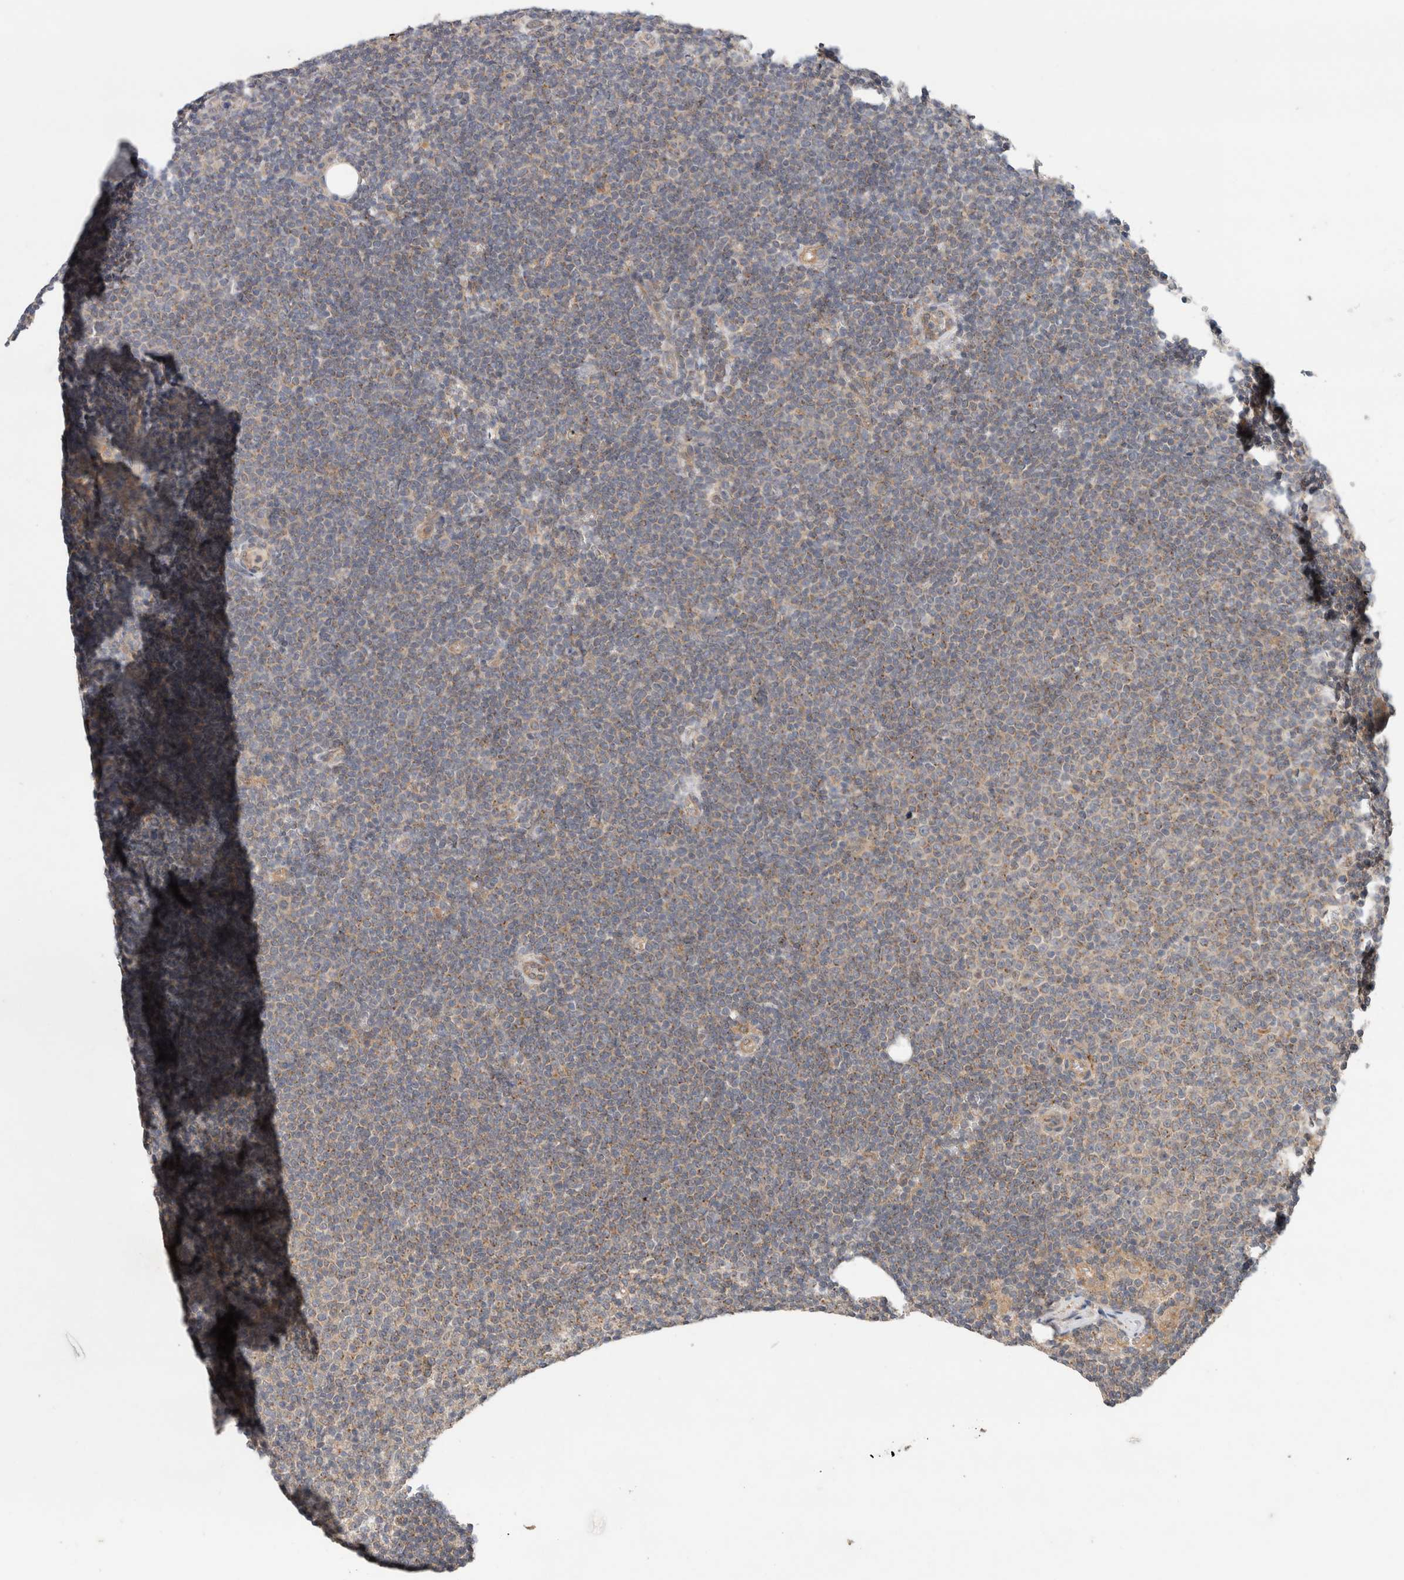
{"staining": {"intensity": "weak", "quantity": "25%-75%", "location": "cytoplasmic/membranous"}, "tissue": "lymphoma", "cell_type": "Tumor cells", "image_type": "cancer", "snomed": [{"axis": "morphology", "description": "Malignant lymphoma, non-Hodgkin's type, Low grade"}, {"axis": "topography", "description": "Lymph node"}], "caption": "IHC (DAB) staining of human low-grade malignant lymphoma, non-Hodgkin's type reveals weak cytoplasmic/membranous protein staining in about 25%-75% of tumor cells.", "gene": "SGK1", "patient": {"sex": "female", "age": 53}}